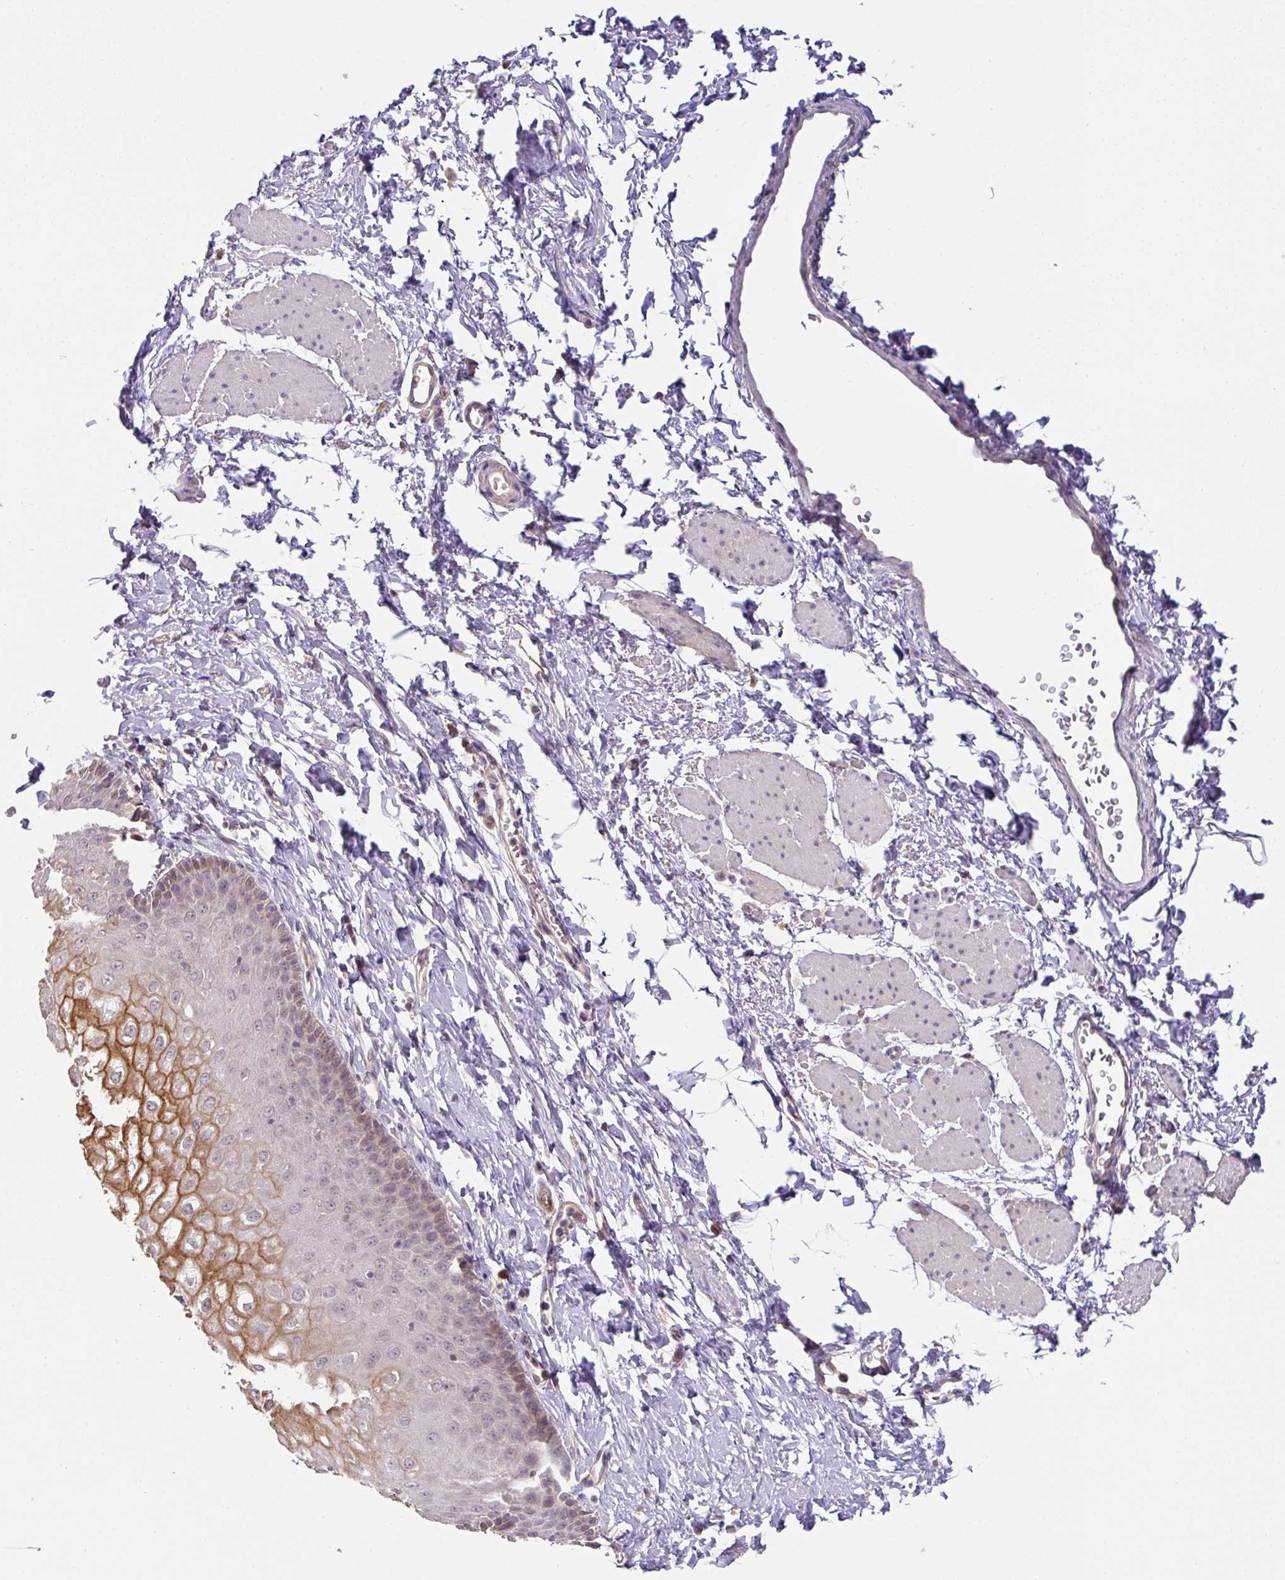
{"staining": {"intensity": "strong", "quantity": "25%-75%", "location": "cytoplasmic/membranous,nuclear"}, "tissue": "esophagus", "cell_type": "Squamous epithelial cells", "image_type": "normal", "snomed": [{"axis": "morphology", "description": "Normal tissue, NOS"}, {"axis": "topography", "description": "Esophagus"}], "caption": "Unremarkable esophagus was stained to show a protein in brown. There is high levels of strong cytoplasmic/membranous,nuclear staining in approximately 25%-75% of squamous epithelial cells.", "gene": "GCNT7", "patient": {"sex": "male", "age": 70}}